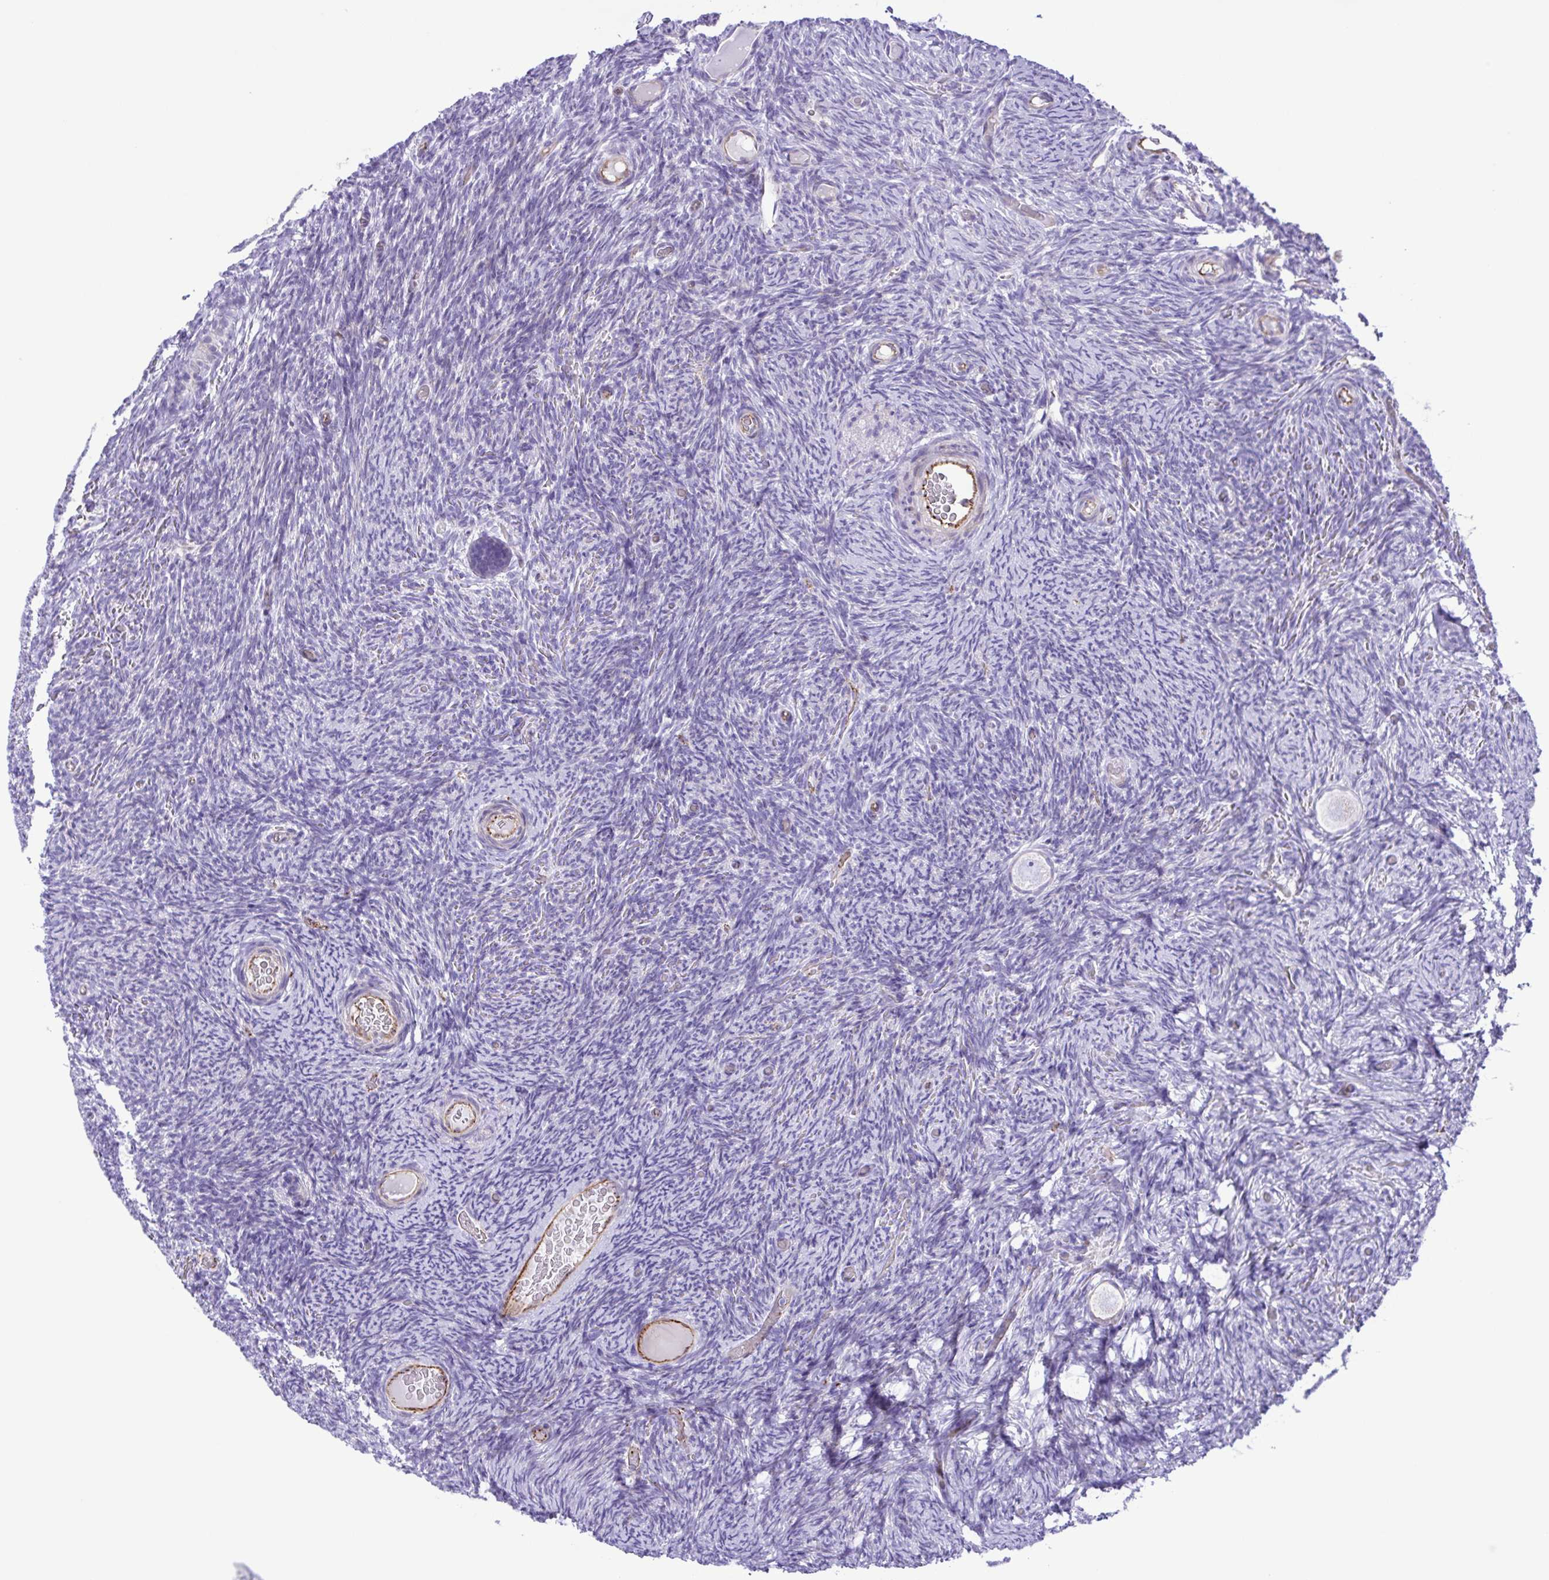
{"staining": {"intensity": "negative", "quantity": "none", "location": "none"}, "tissue": "ovary", "cell_type": "Follicle cells", "image_type": "normal", "snomed": [{"axis": "morphology", "description": "Normal tissue, NOS"}, {"axis": "topography", "description": "Ovary"}], "caption": "The histopathology image reveals no staining of follicle cells in benign ovary. (DAB (3,3'-diaminobenzidine) IHC visualized using brightfield microscopy, high magnification).", "gene": "FLT1", "patient": {"sex": "female", "age": 34}}